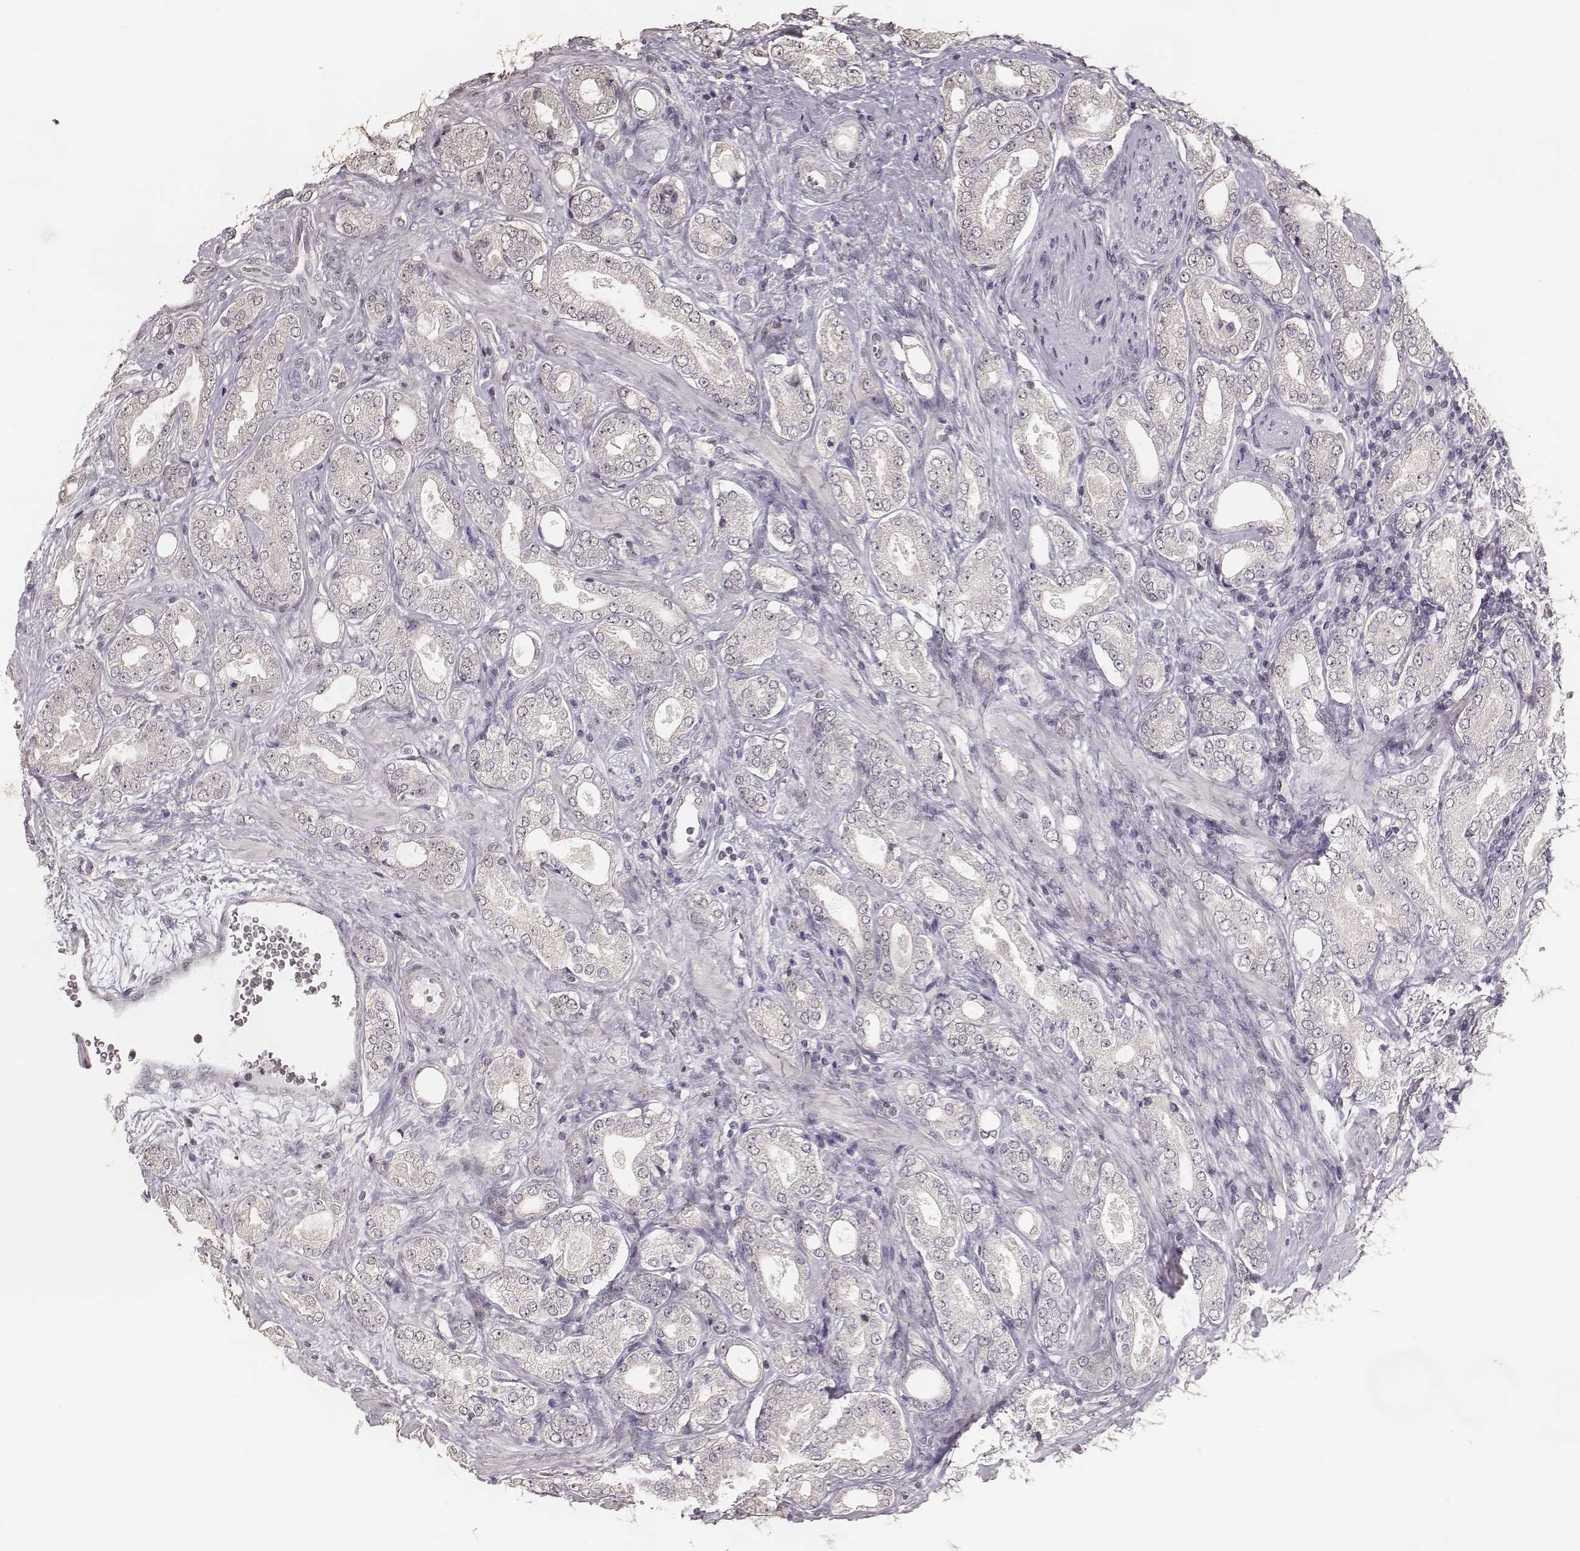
{"staining": {"intensity": "negative", "quantity": "none", "location": "none"}, "tissue": "prostate cancer", "cell_type": "Tumor cells", "image_type": "cancer", "snomed": [{"axis": "morphology", "description": "Adenocarcinoma, NOS"}, {"axis": "topography", "description": "Prostate"}], "caption": "This is an immunohistochemistry photomicrograph of human prostate cancer (adenocarcinoma). There is no positivity in tumor cells.", "gene": "LY6K", "patient": {"sex": "male", "age": 64}}